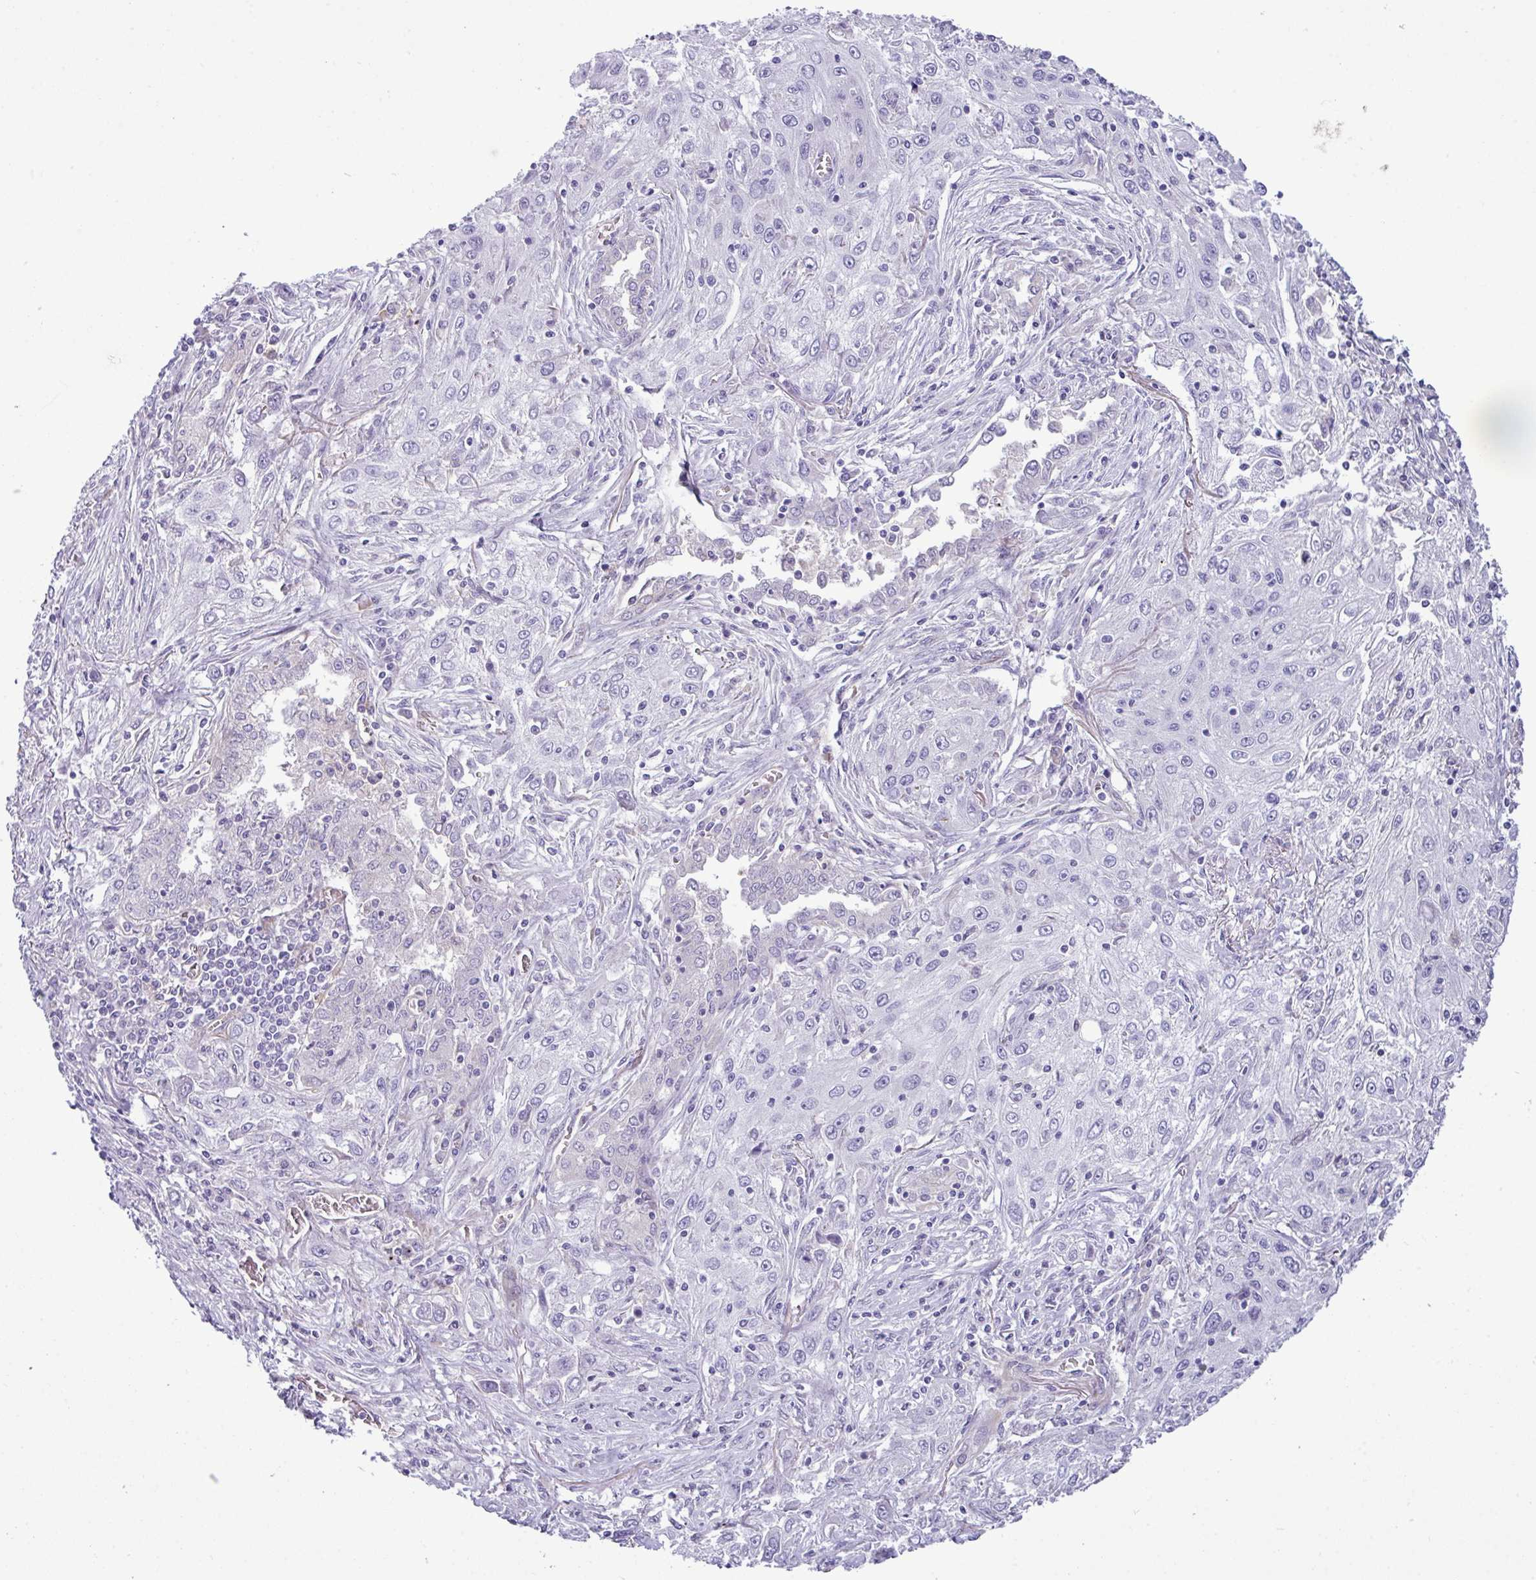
{"staining": {"intensity": "negative", "quantity": "none", "location": "none"}, "tissue": "lung cancer", "cell_type": "Tumor cells", "image_type": "cancer", "snomed": [{"axis": "morphology", "description": "Squamous cell carcinoma, NOS"}, {"axis": "topography", "description": "Lung"}], "caption": "Micrograph shows no protein staining in tumor cells of lung cancer tissue. (Brightfield microscopy of DAB IHC at high magnification).", "gene": "KIRREL3", "patient": {"sex": "female", "age": 69}}